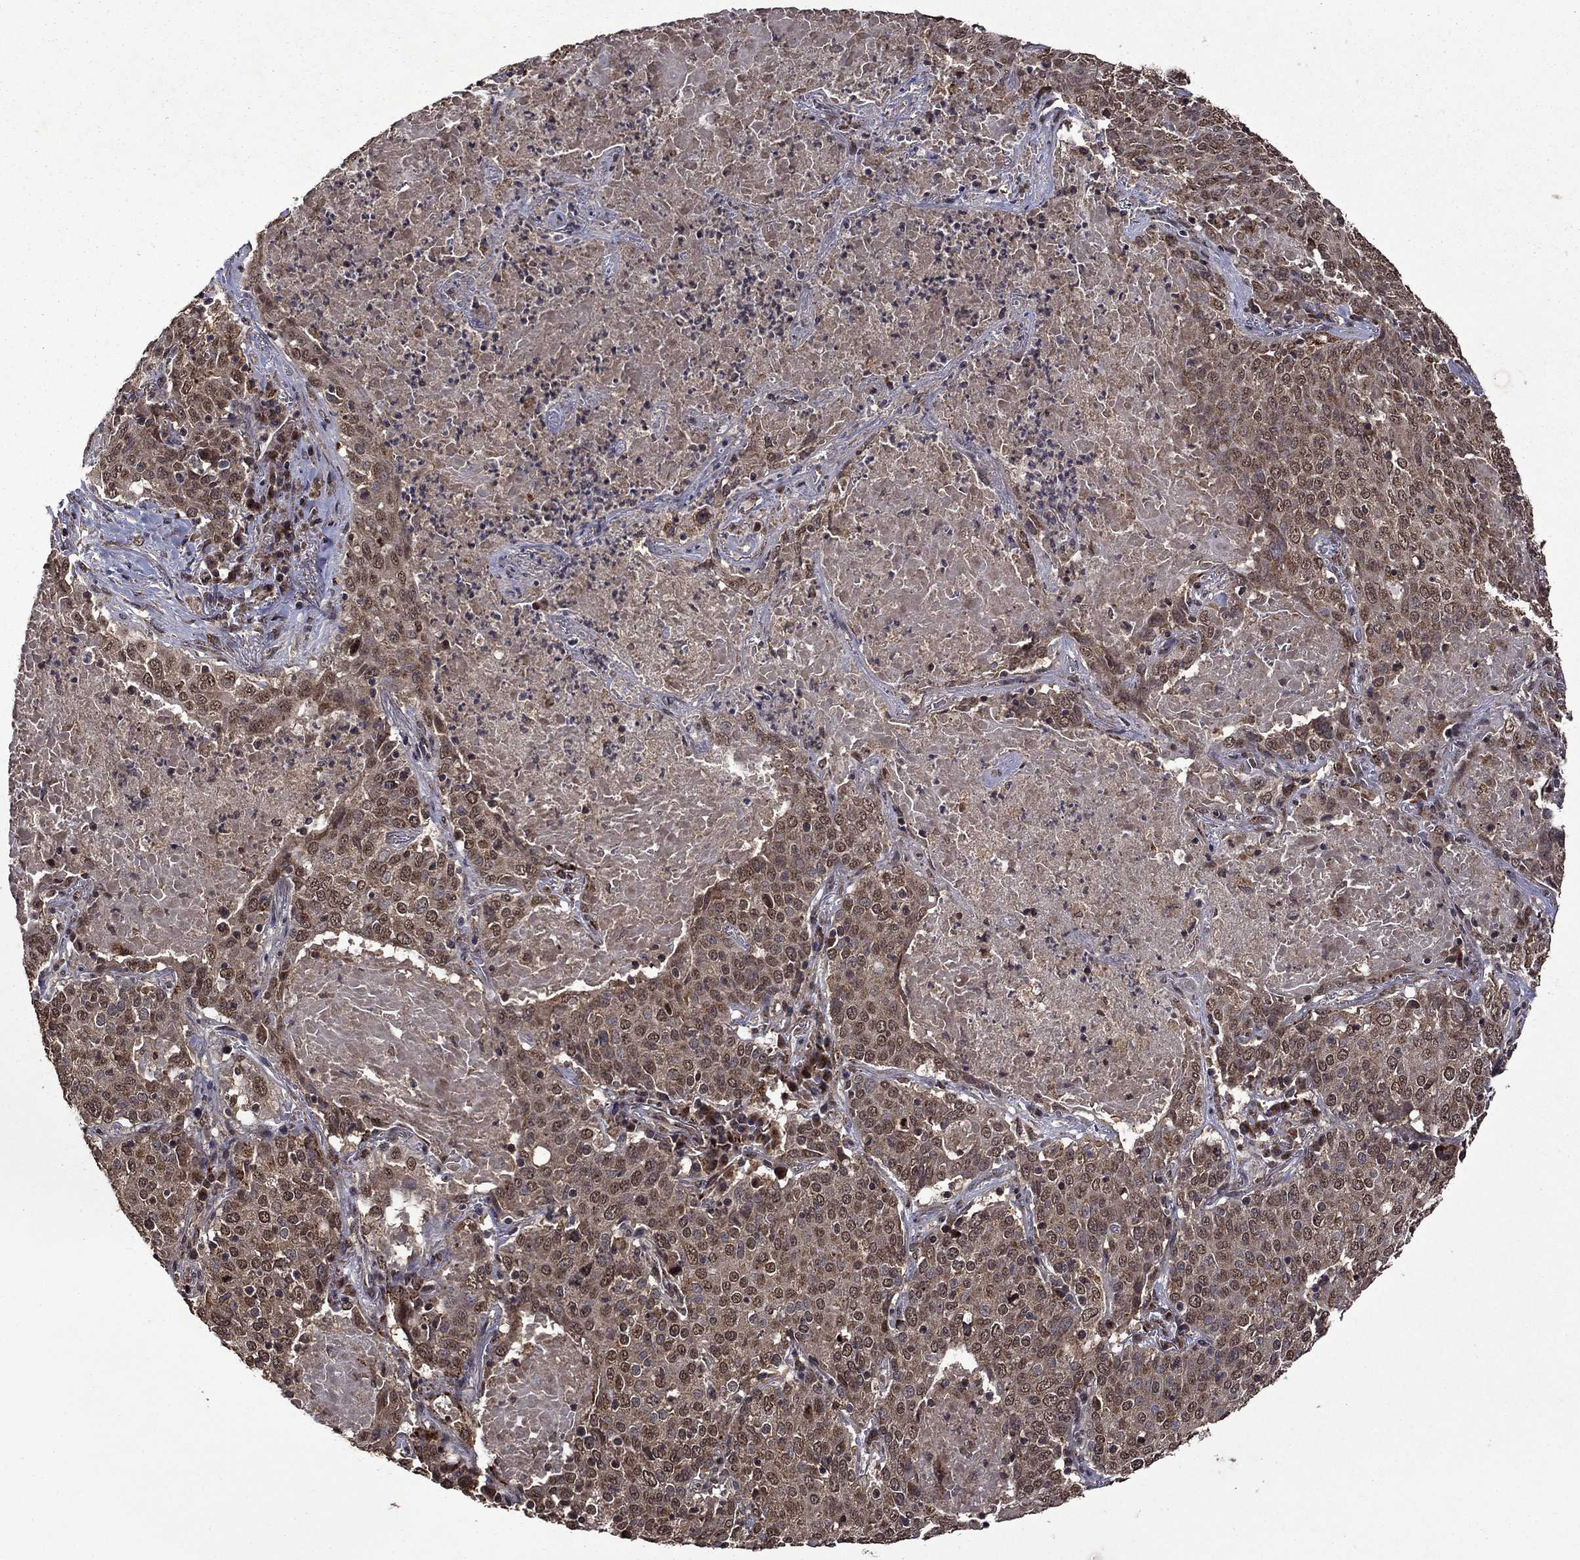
{"staining": {"intensity": "moderate", "quantity": "25%-75%", "location": "cytoplasmic/membranous,nuclear"}, "tissue": "lung cancer", "cell_type": "Tumor cells", "image_type": "cancer", "snomed": [{"axis": "morphology", "description": "Squamous cell carcinoma, NOS"}, {"axis": "topography", "description": "Lung"}], "caption": "Brown immunohistochemical staining in human lung cancer shows moderate cytoplasmic/membranous and nuclear positivity in approximately 25%-75% of tumor cells.", "gene": "ITM2B", "patient": {"sex": "male", "age": 82}}